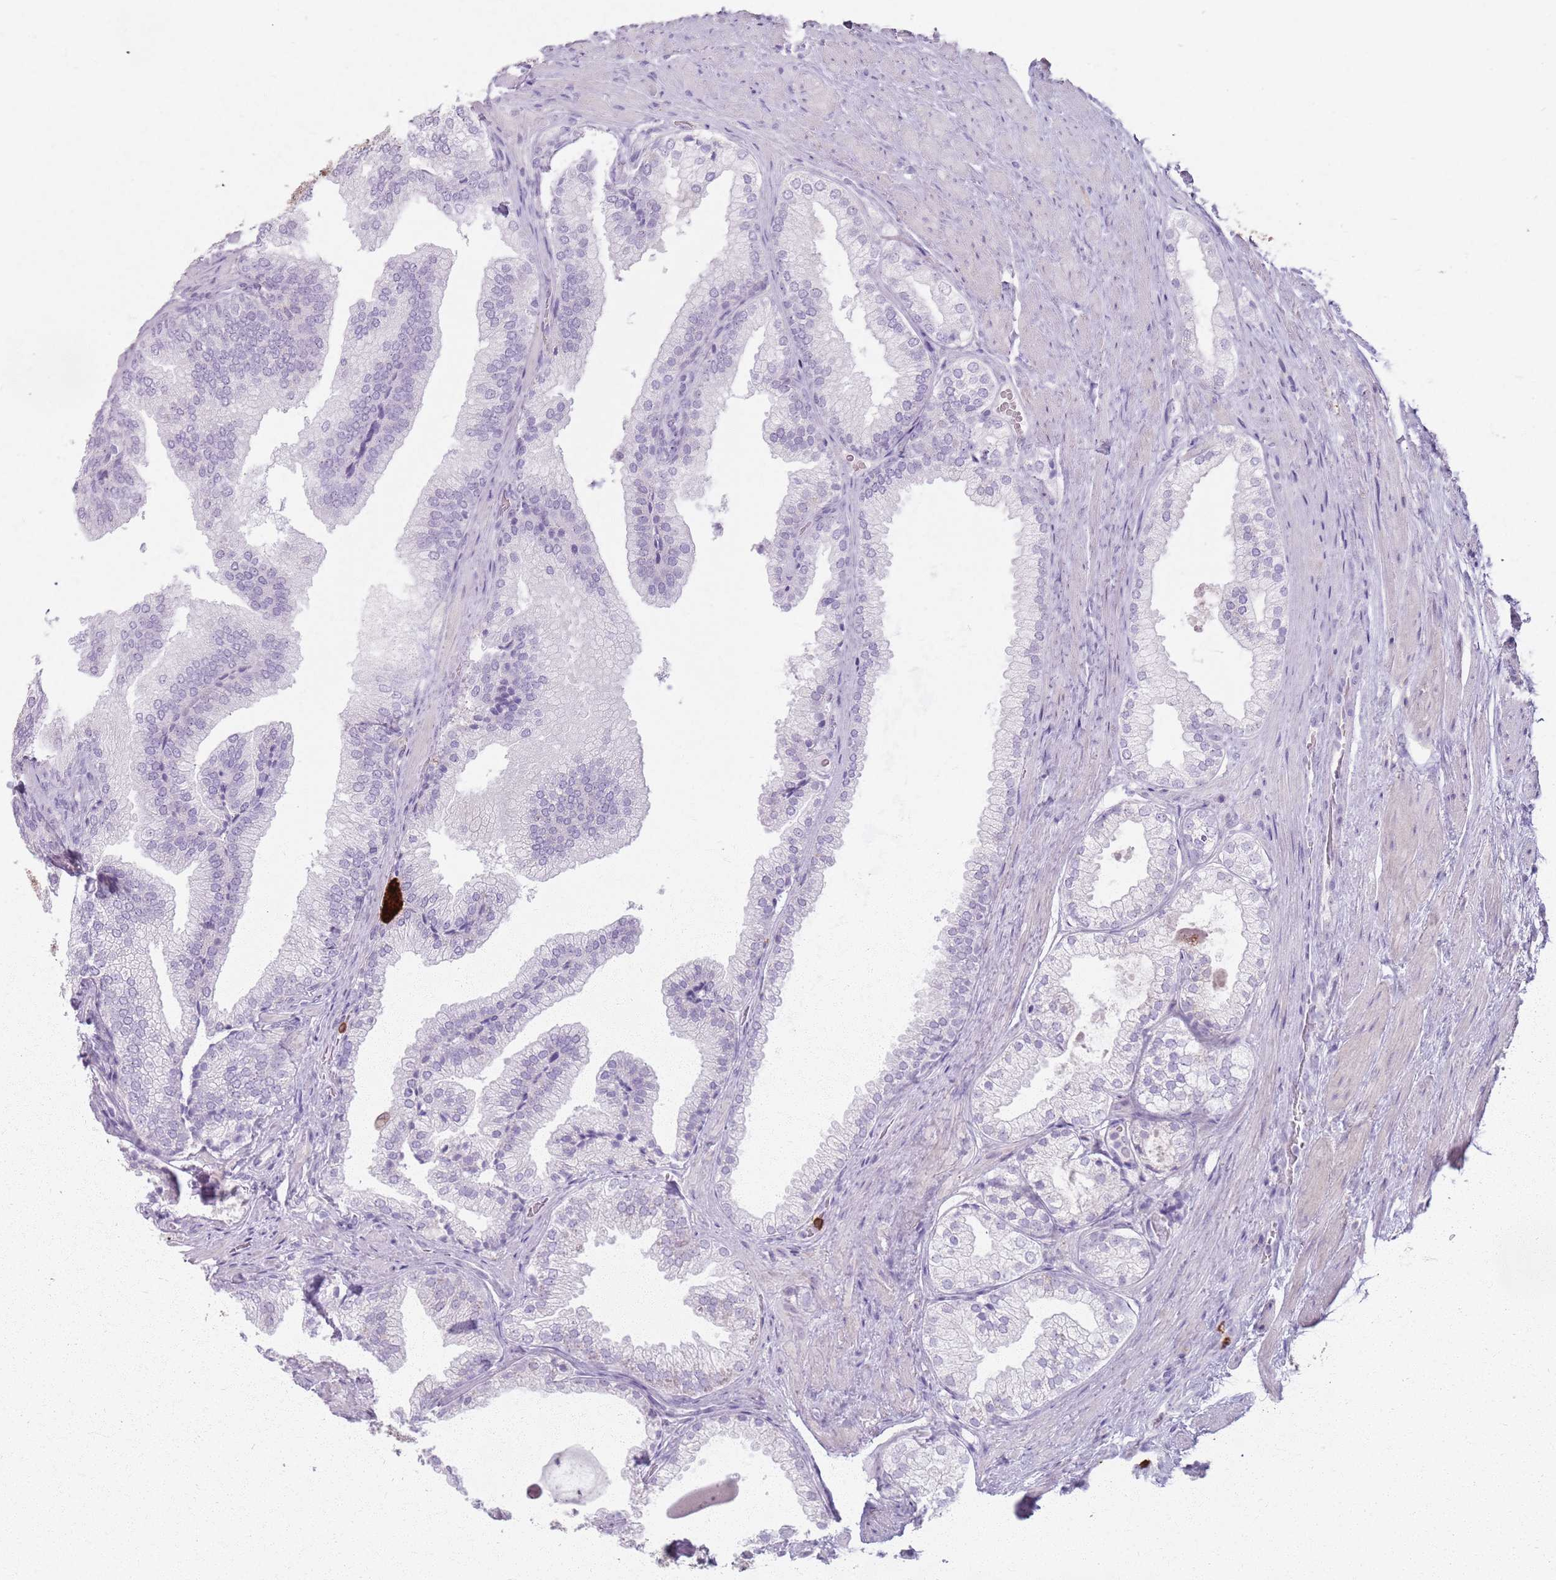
{"staining": {"intensity": "negative", "quantity": "none", "location": "none"}, "tissue": "prostate", "cell_type": "Glandular cells", "image_type": "normal", "snomed": [{"axis": "morphology", "description": "Normal tissue, NOS"}, {"axis": "topography", "description": "Prostate"}], "caption": "Photomicrograph shows no significant protein positivity in glandular cells of benign prostate.", "gene": "GDPGP1", "patient": {"sex": "male", "age": 76}}